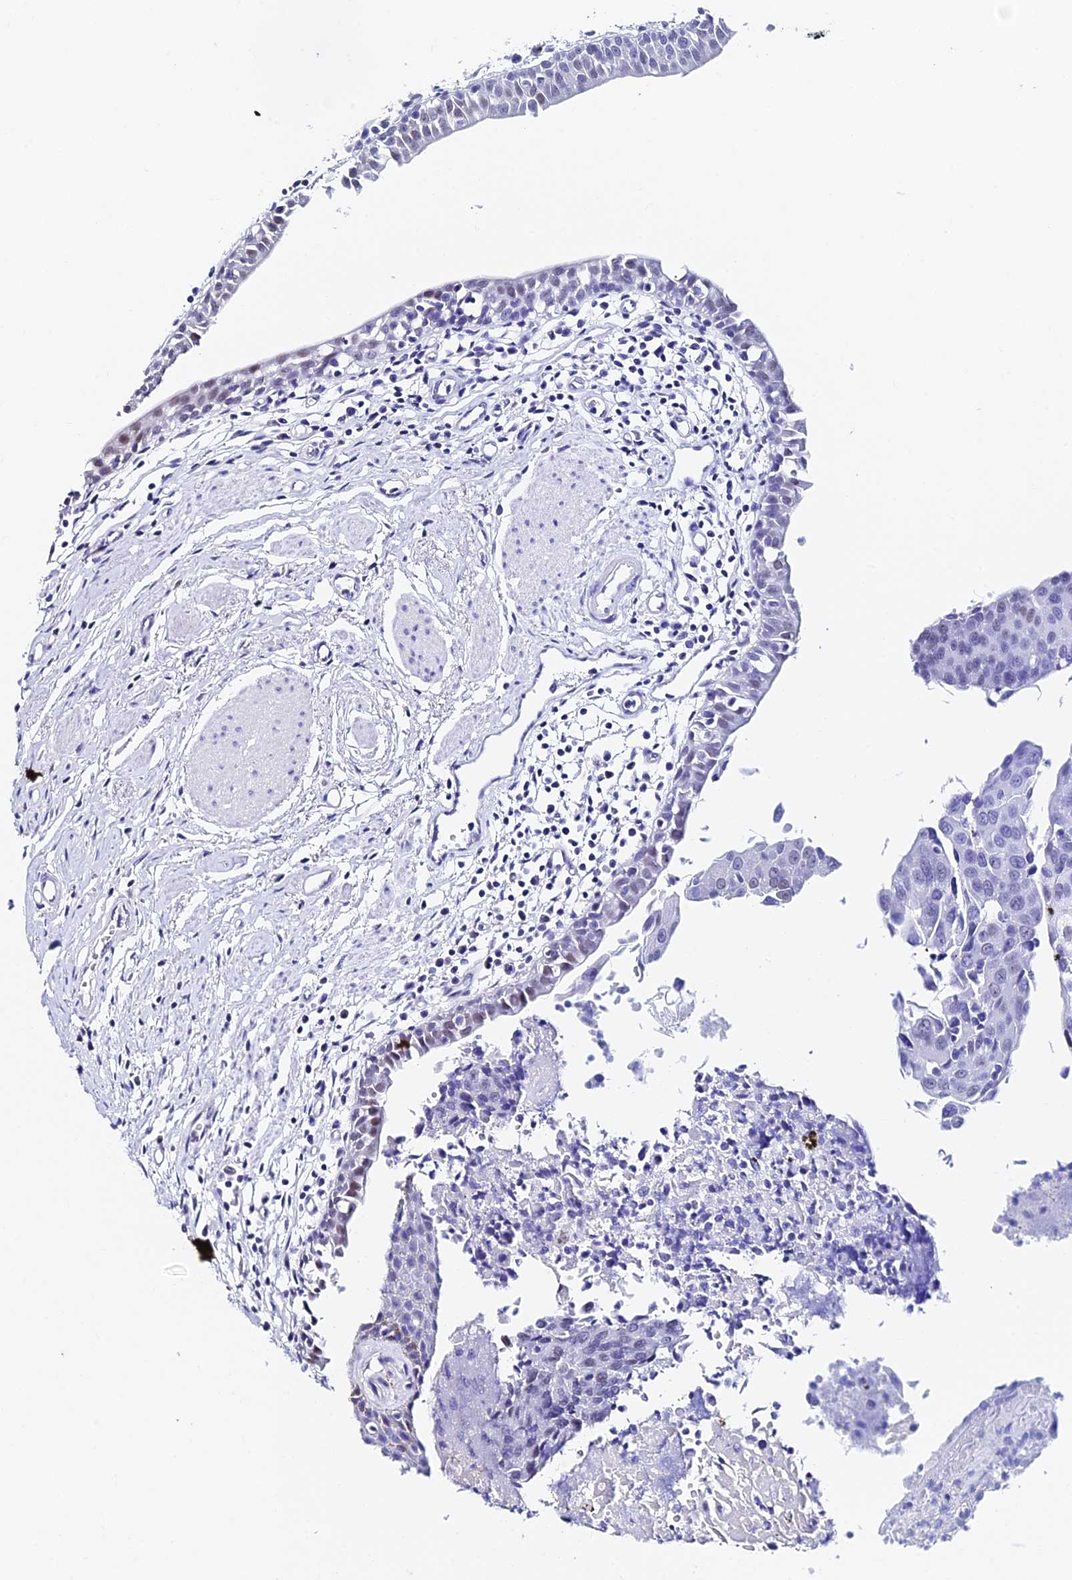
{"staining": {"intensity": "negative", "quantity": "none", "location": "none"}, "tissue": "urothelial cancer", "cell_type": "Tumor cells", "image_type": "cancer", "snomed": [{"axis": "morphology", "description": "Urothelial carcinoma, High grade"}, {"axis": "topography", "description": "Urinary bladder"}], "caption": "This is an IHC image of urothelial cancer. There is no expression in tumor cells.", "gene": "TRIM24", "patient": {"sex": "female", "age": 85}}